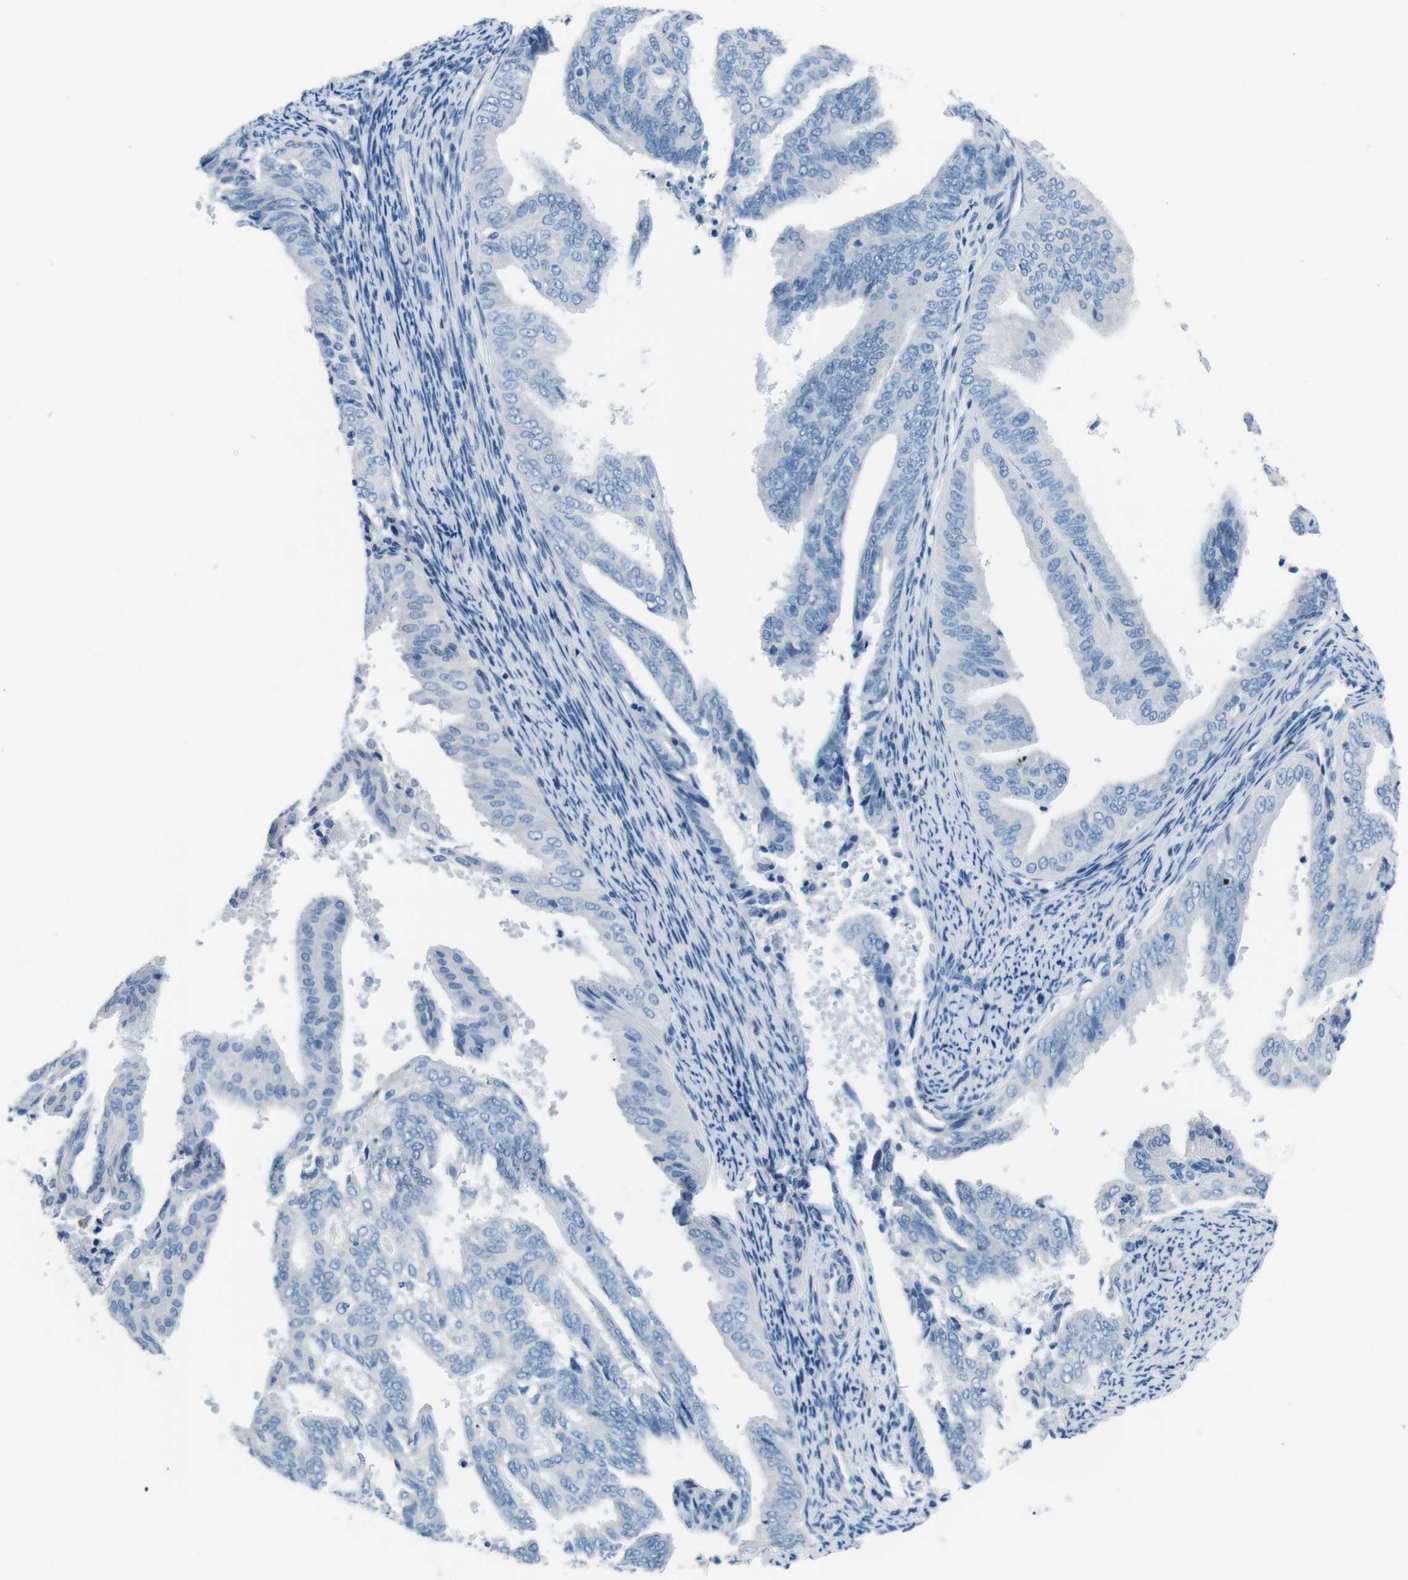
{"staining": {"intensity": "negative", "quantity": "none", "location": "none"}, "tissue": "endometrial cancer", "cell_type": "Tumor cells", "image_type": "cancer", "snomed": [{"axis": "morphology", "description": "Adenocarcinoma, NOS"}, {"axis": "topography", "description": "Endometrium"}], "caption": "Endometrial adenocarcinoma was stained to show a protein in brown. There is no significant staining in tumor cells.", "gene": "MUC2", "patient": {"sex": "female", "age": 58}}